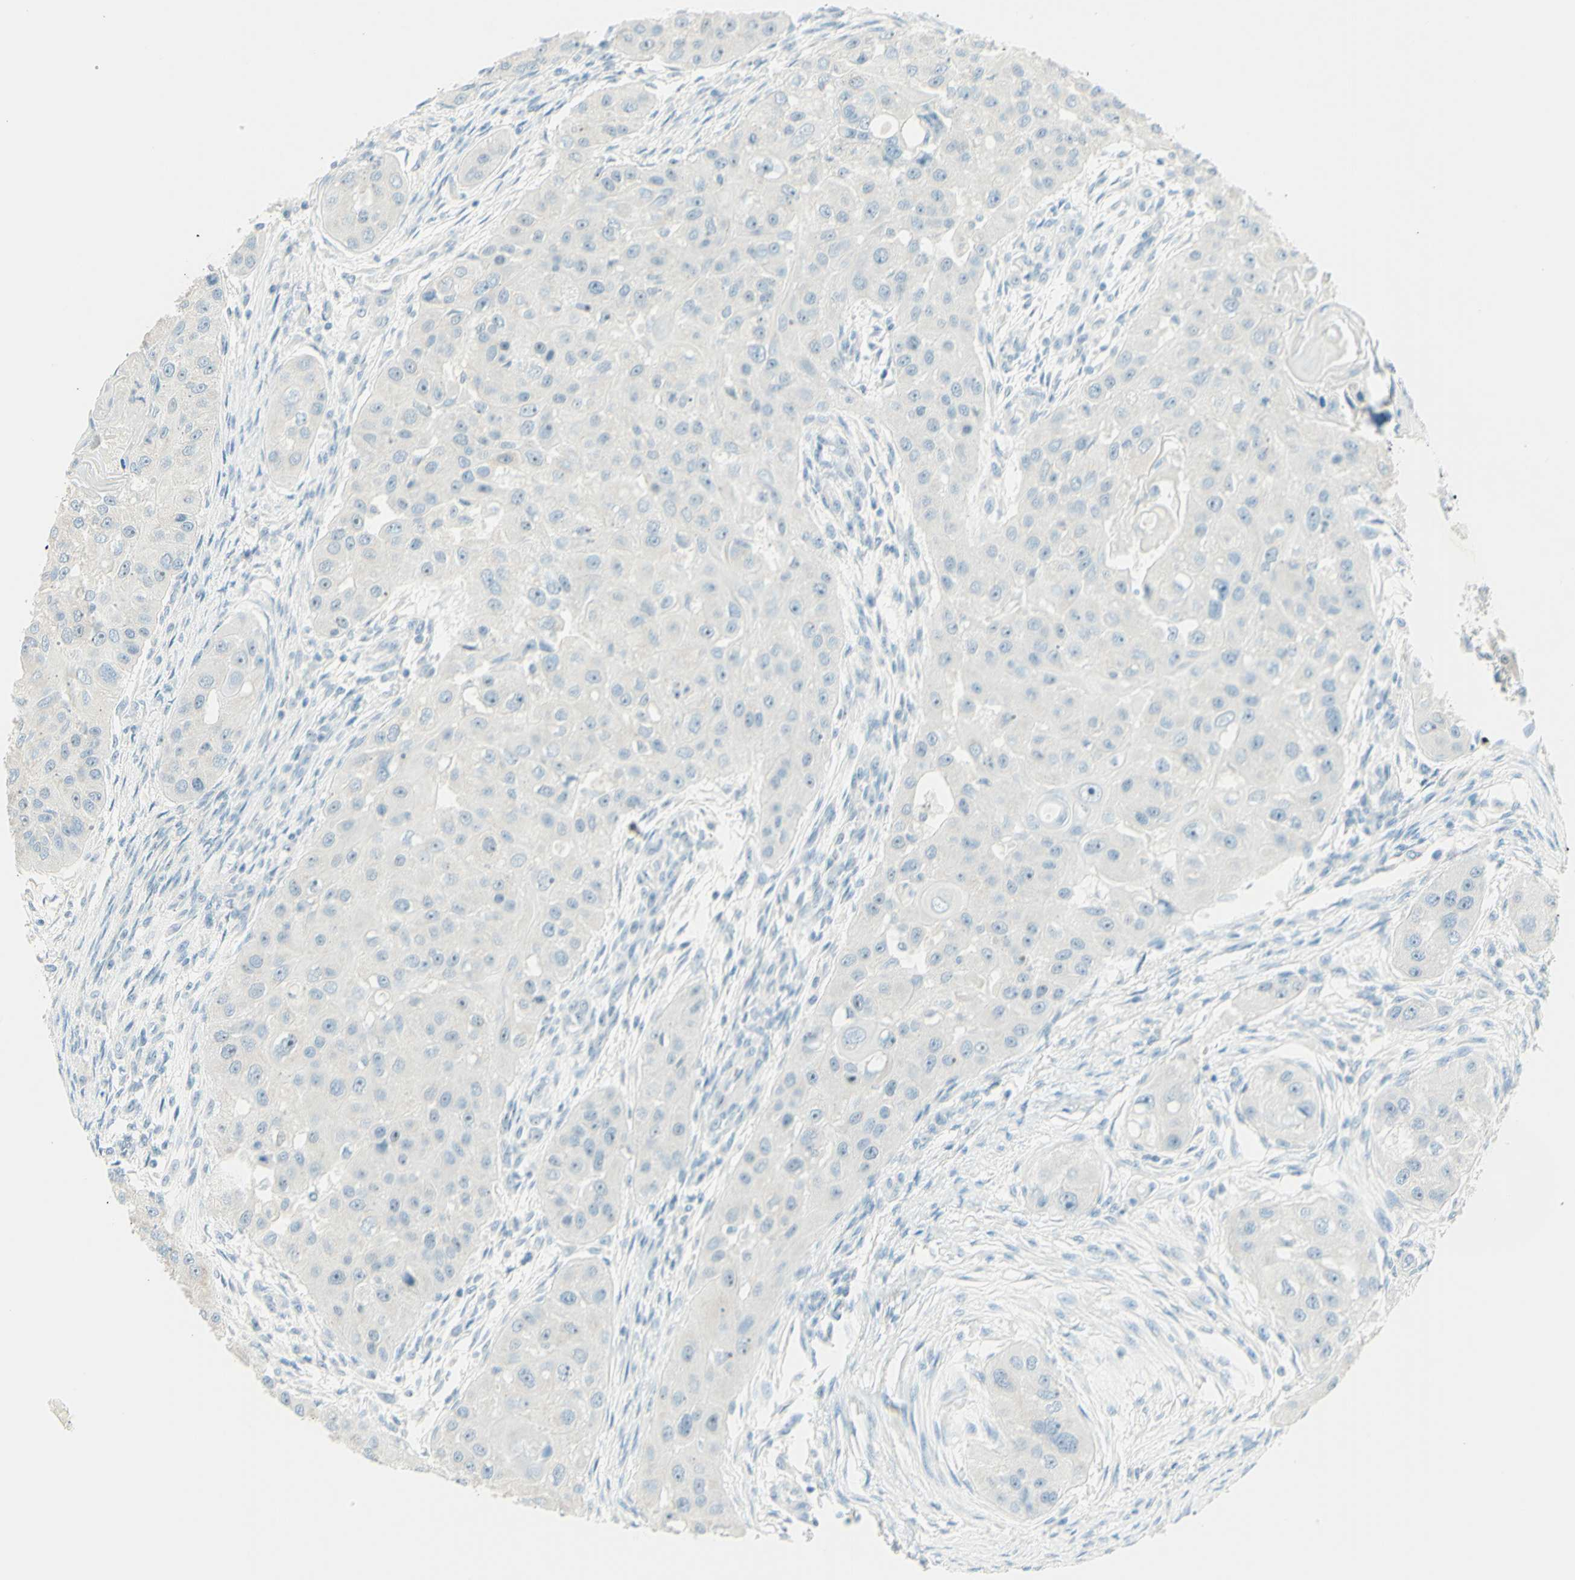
{"staining": {"intensity": "negative", "quantity": "none", "location": "none"}, "tissue": "head and neck cancer", "cell_type": "Tumor cells", "image_type": "cancer", "snomed": [{"axis": "morphology", "description": "Normal tissue, NOS"}, {"axis": "morphology", "description": "Squamous cell carcinoma, NOS"}, {"axis": "topography", "description": "Skeletal muscle"}, {"axis": "topography", "description": "Head-Neck"}], "caption": "This is an immunohistochemistry image of human squamous cell carcinoma (head and neck). There is no expression in tumor cells.", "gene": "FMR1NB", "patient": {"sex": "male", "age": 51}}